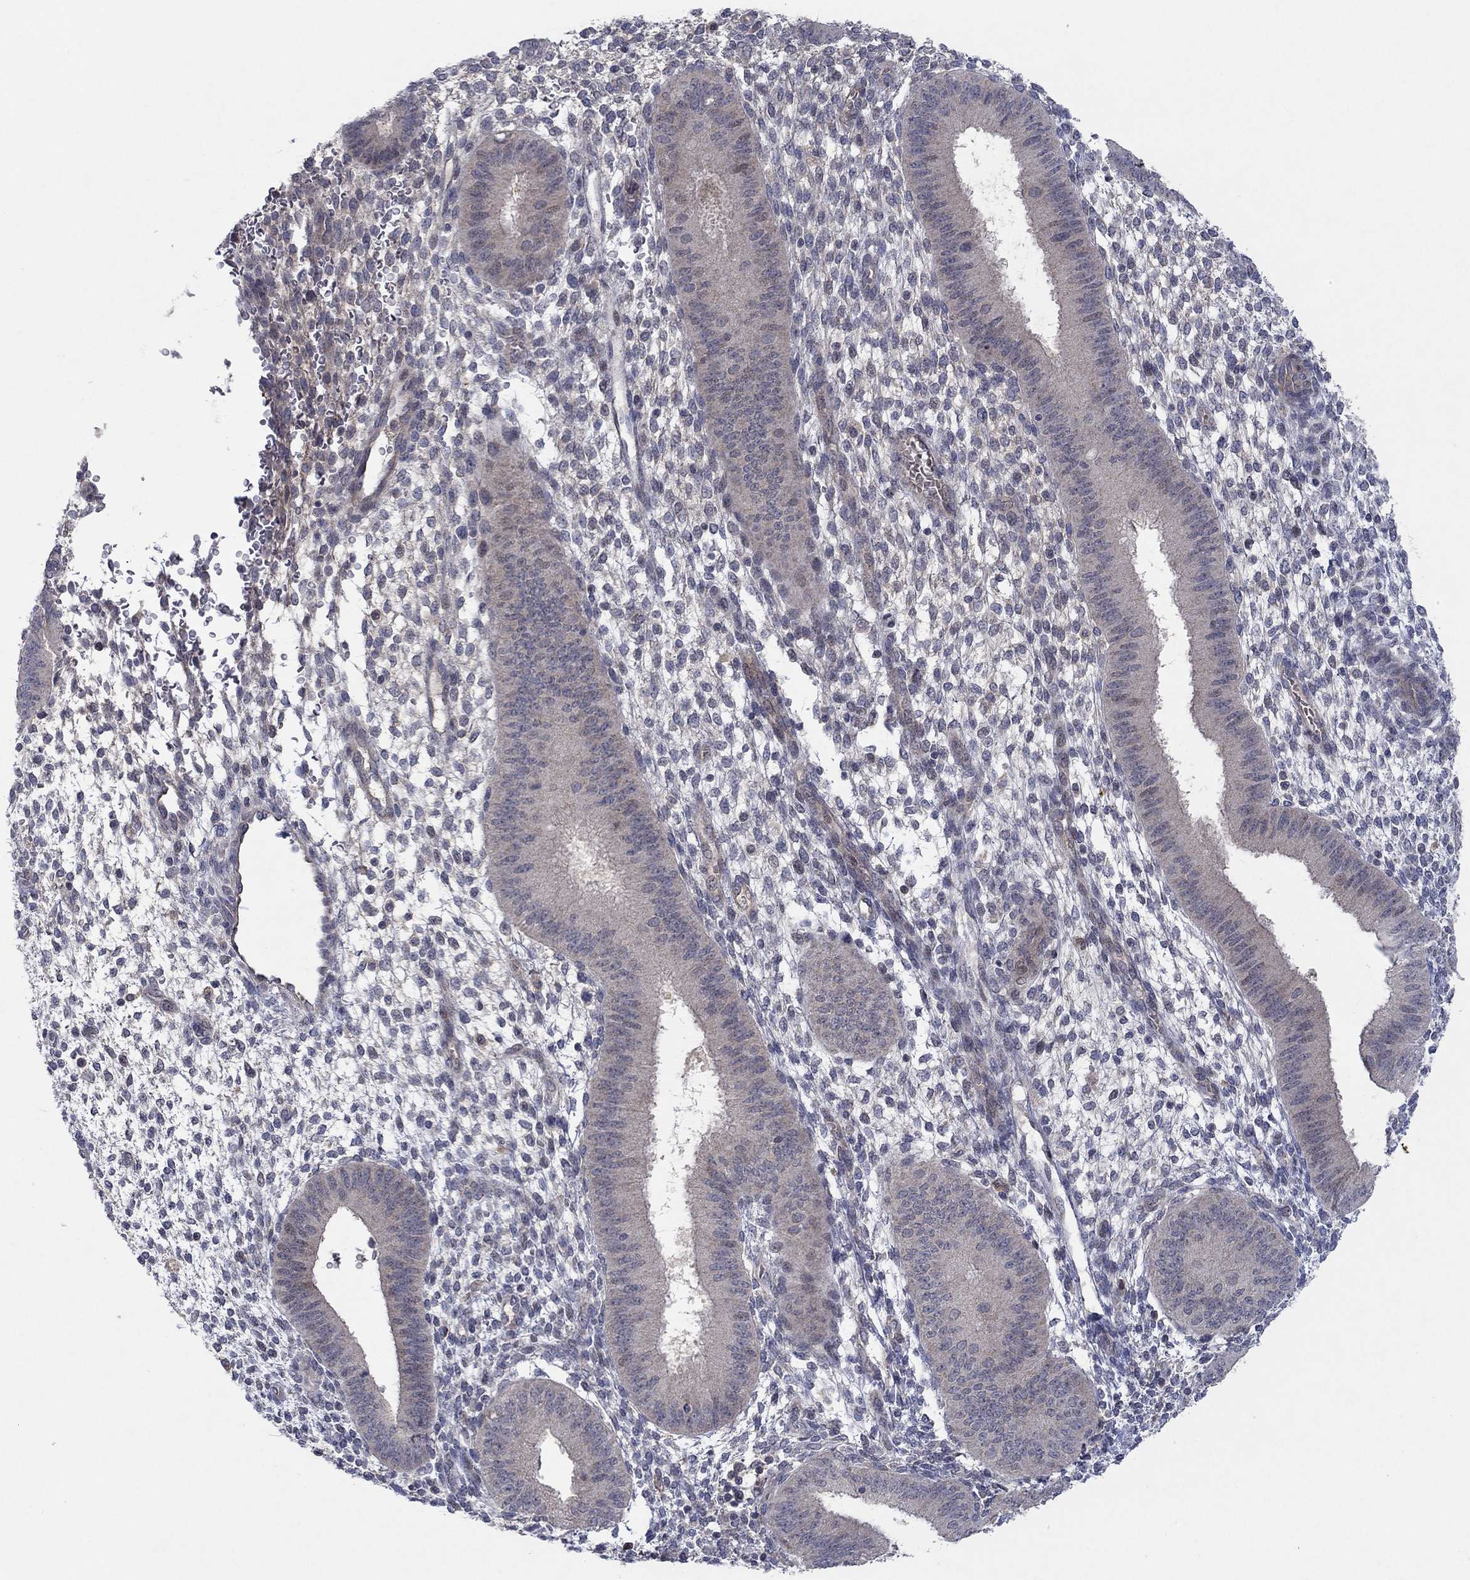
{"staining": {"intensity": "negative", "quantity": "none", "location": "none"}, "tissue": "endometrium", "cell_type": "Cells in endometrial stroma", "image_type": "normal", "snomed": [{"axis": "morphology", "description": "Normal tissue, NOS"}, {"axis": "topography", "description": "Endometrium"}], "caption": "Protein analysis of normal endometrium exhibits no significant expression in cells in endometrial stroma. (Immunohistochemistry (ihc), brightfield microscopy, high magnification).", "gene": "IL4", "patient": {"sex": "female", "age": 39}}